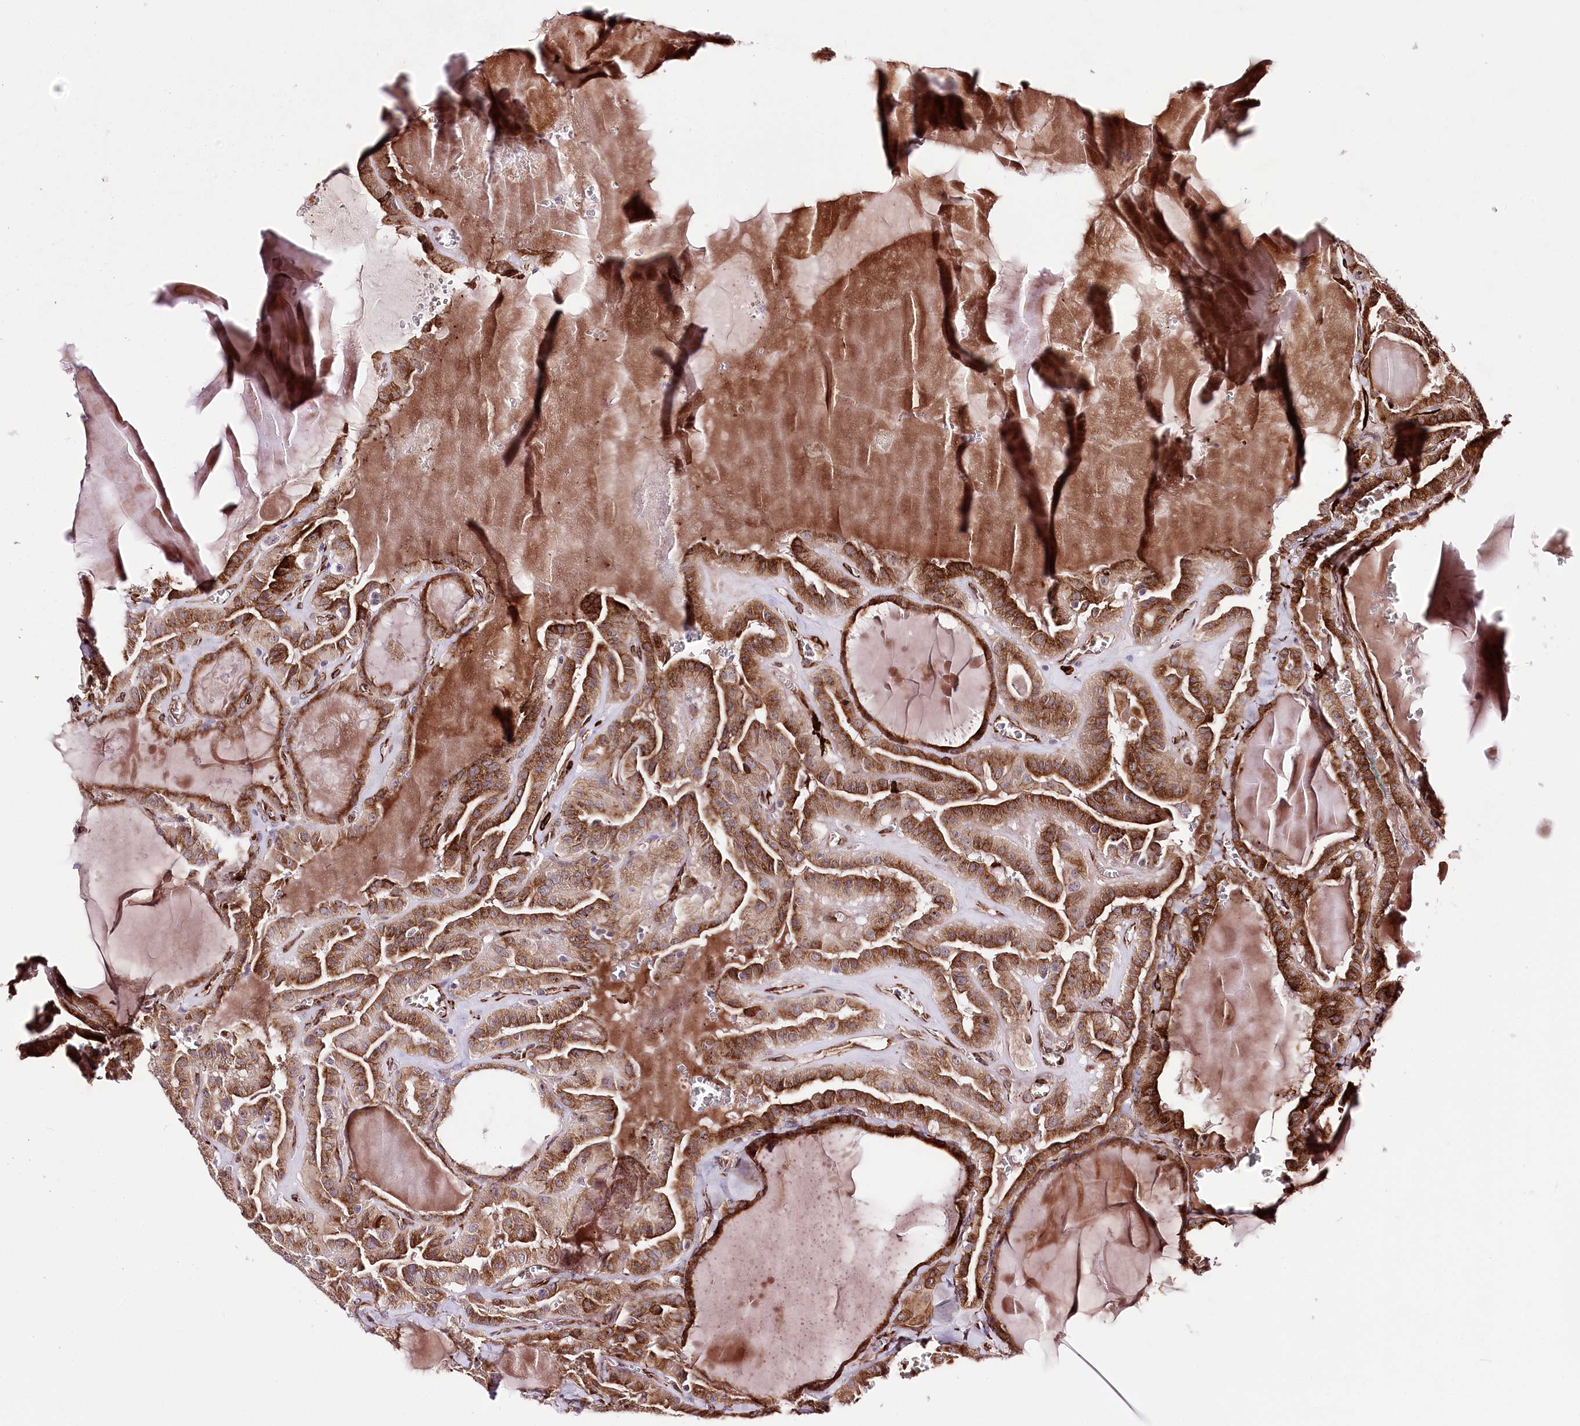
{"staining": {"intensity": "moderate", "quantity": ">75%", "location": "cytoplasmic/membranous"}, "tissue": "thyroid cancer", "cell_type": "Tumor cells", "image_type": "cancer", "snomed": [{"axis": "morphology", "description": "Papillary adenocarcinoma, NOS"}, {"axis": "topography", "description": "Thyroid gland"}], "caption": "Papillary adenocarcinoma (thyroid) tissue reveals moderate cytoplasmic/membranous staining in about >75% of tumor cells, visualized by immunohistochemistry.", "gene": "WWC1", "patient": {"sex": "male", "age": 52}}